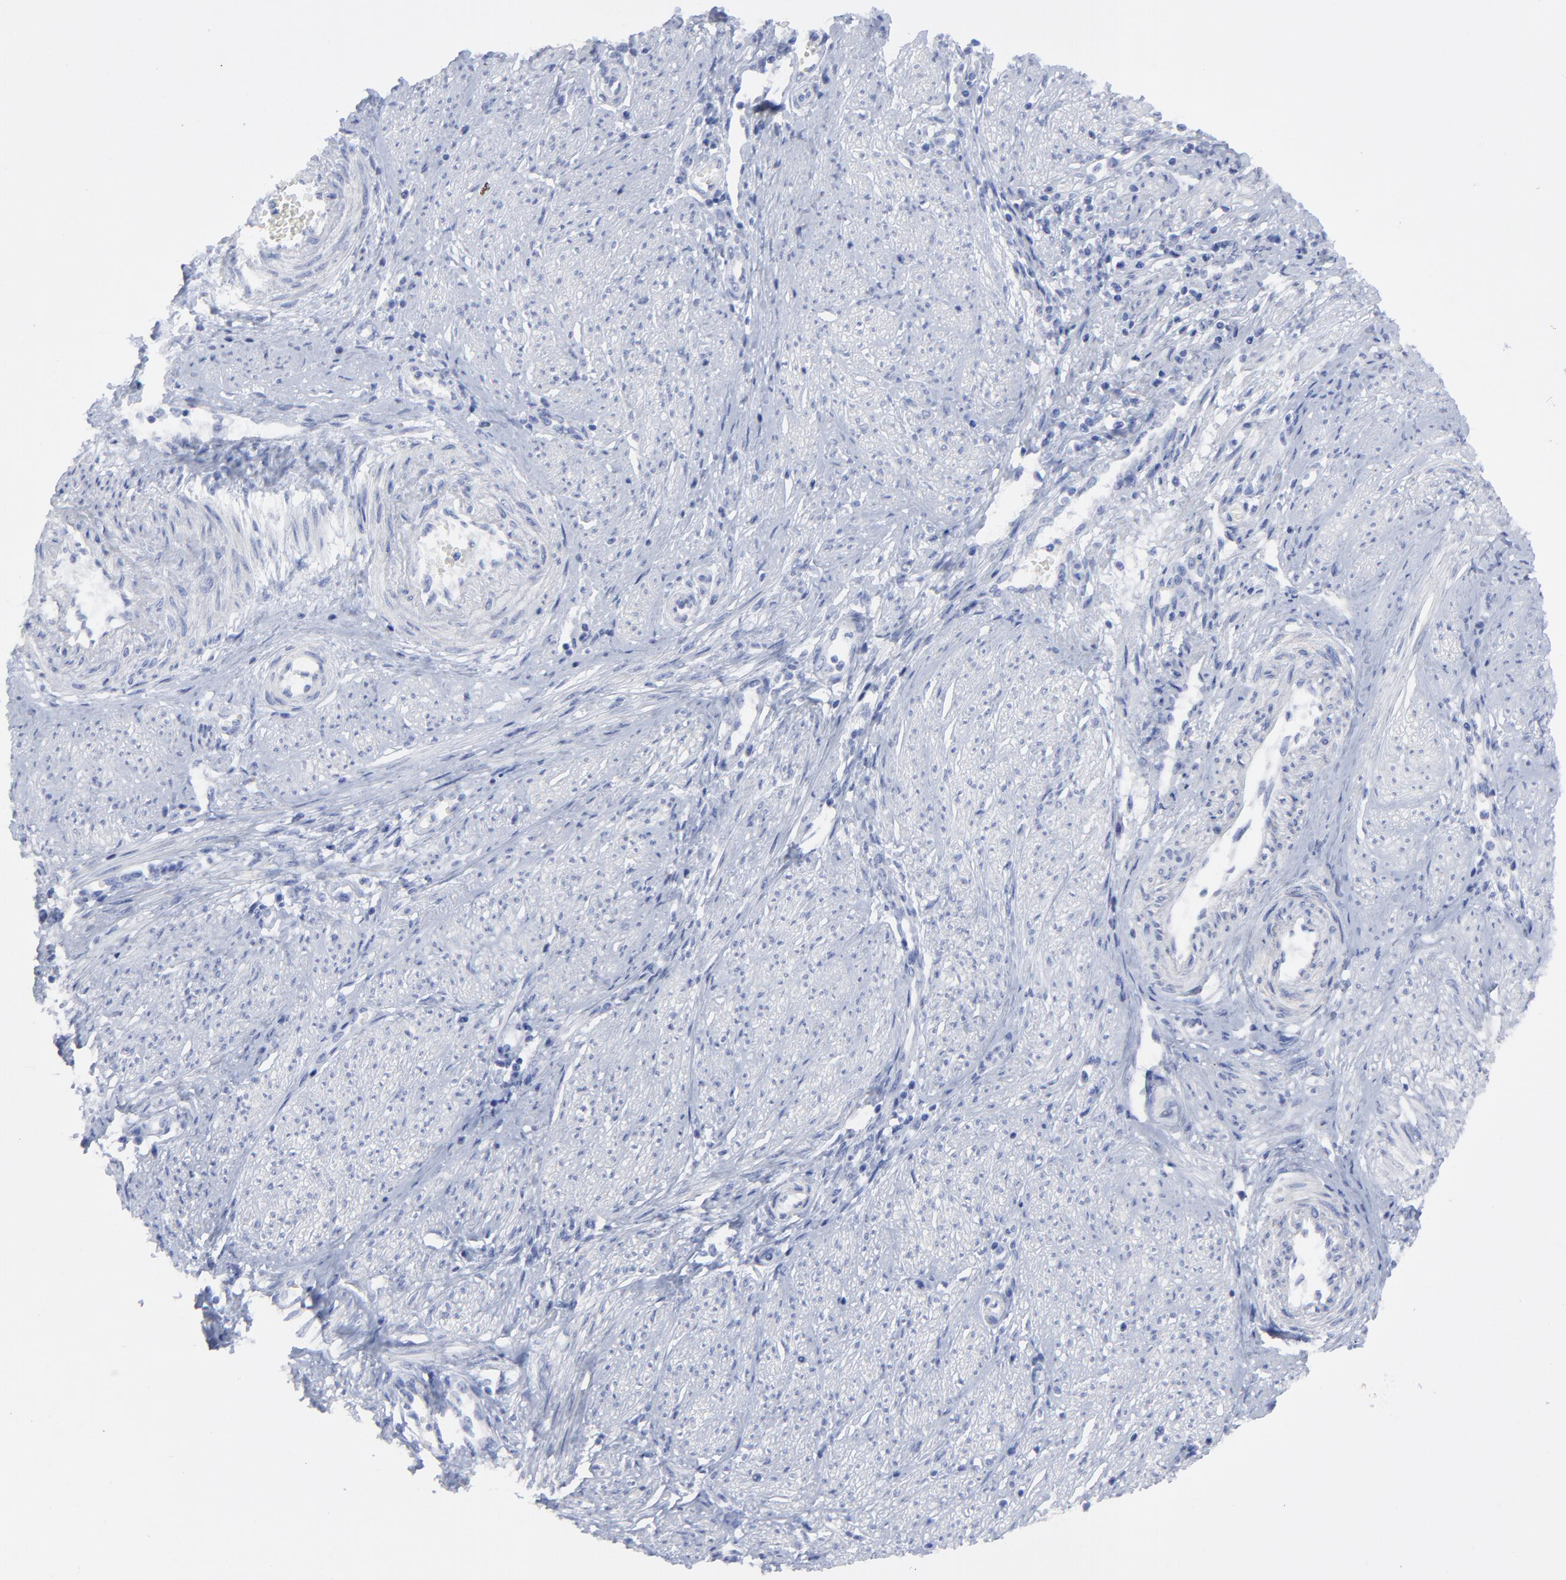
{"staining": {"intensity": "negative", "quantity": "none", "location": "none"}, "tissue": "cervical cancer", "cell_type": "Tumor cells", "image_type": "cancer", "snomed": [{"axis": "morphology", "description": "Adenocarcinoma, NOS"}, {"axis": "topography", "description": "Cervix"}], "caption": "High magnification brightfield microscopy of adenocarcinoma (cervical) stained with DAB (3,3'-diaminobenzidine) (brown) and counterstained with hematoxylin (blue): tumor cells show no significant expression.", "gene": "CNTN3", "patient": {"sex": "female", "age": 36}}